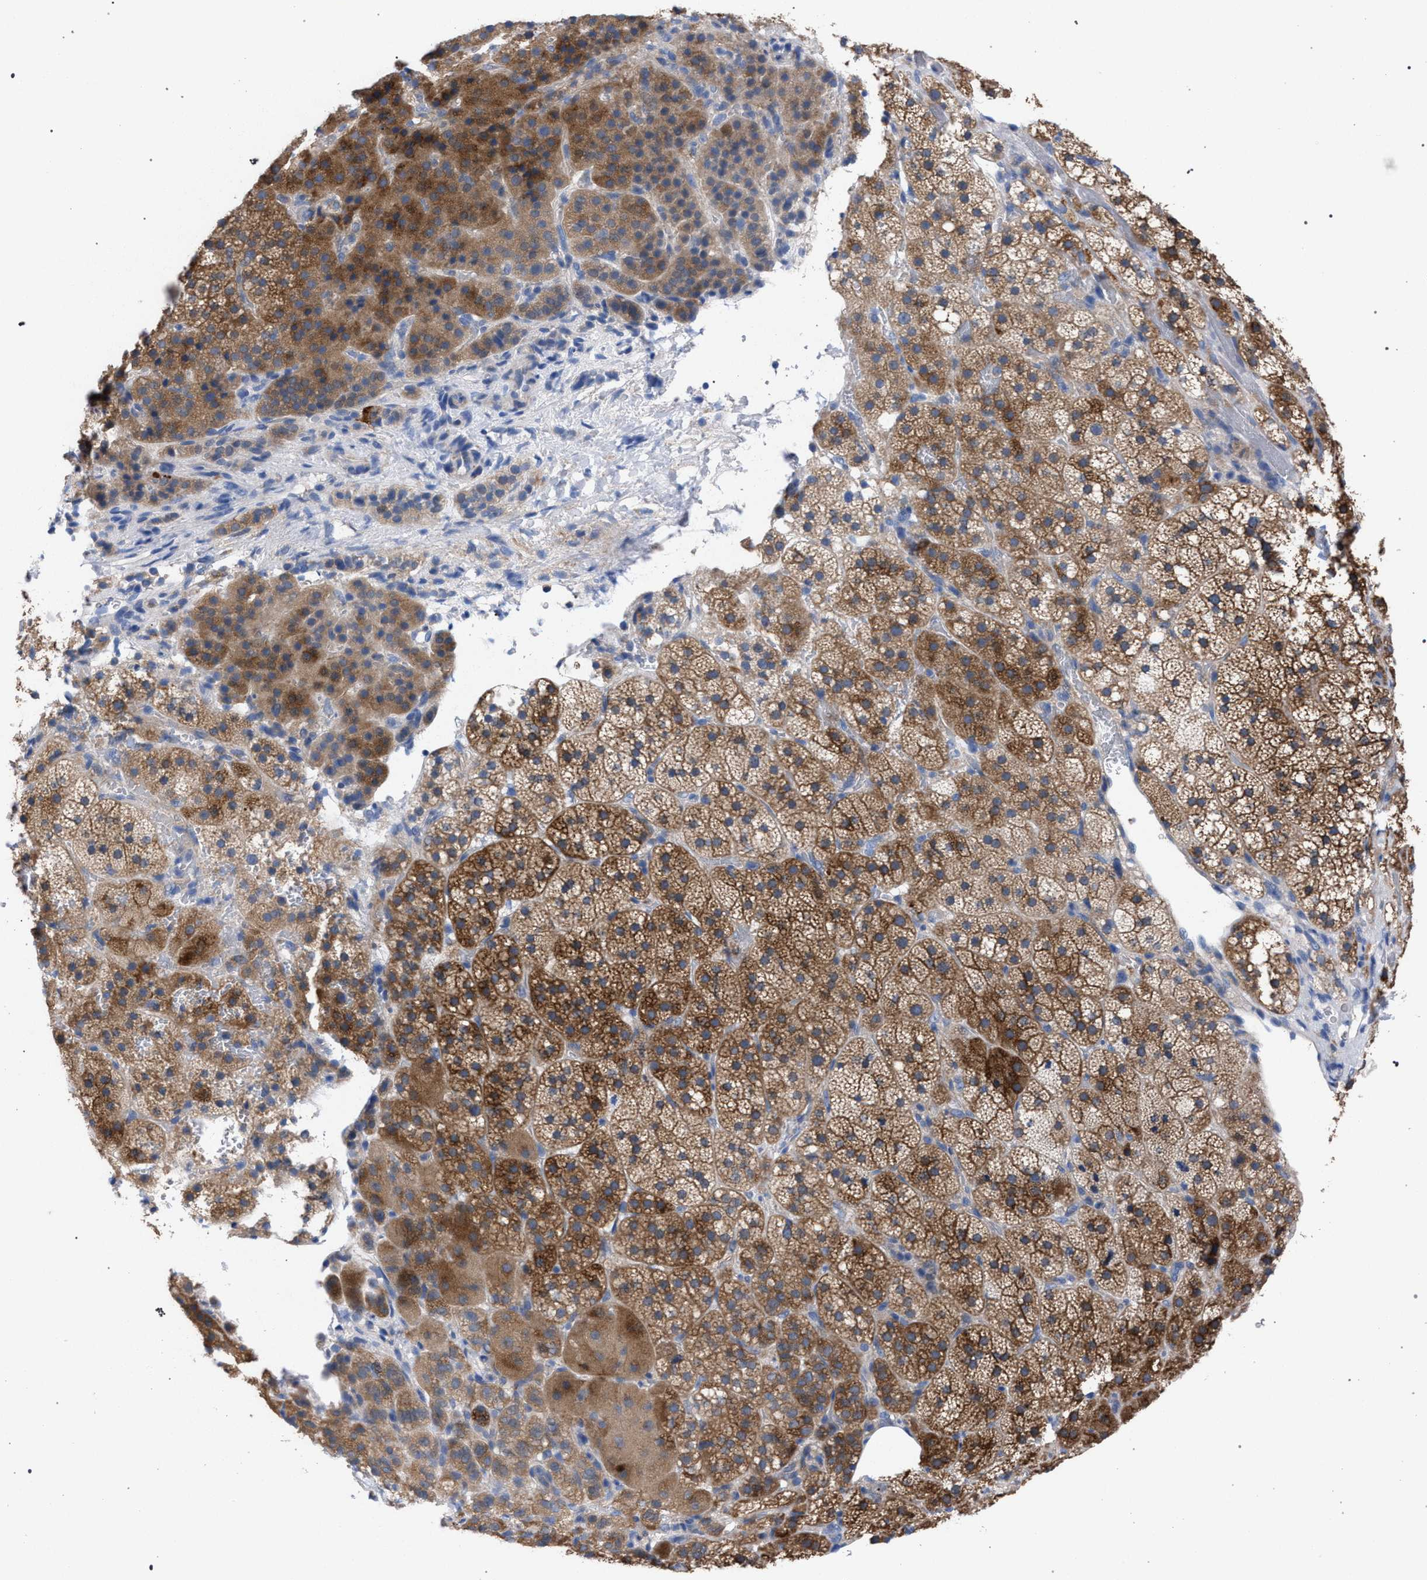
{"staining": {"intensity": "strong", "quantity": ">75%", "location": "cytoplasmic/membranous"}, "tissue": "adrenal gland", "cell_type": "Glandular cells", "image_type": "normal", "snomed": [{"axis": "morphology", "description": "Normal tissue, NOS"}, {"axis": "topography", "description": "Adrenal gland"}], "caption": "Benign adrenal gland demonstrates strong cytoplasmic/membranous positivity in about >75% of glandular cells, visualized by immunohistochemistry.", "gene": "GMPR", "patient": {"sex": "female", "age": 59}}